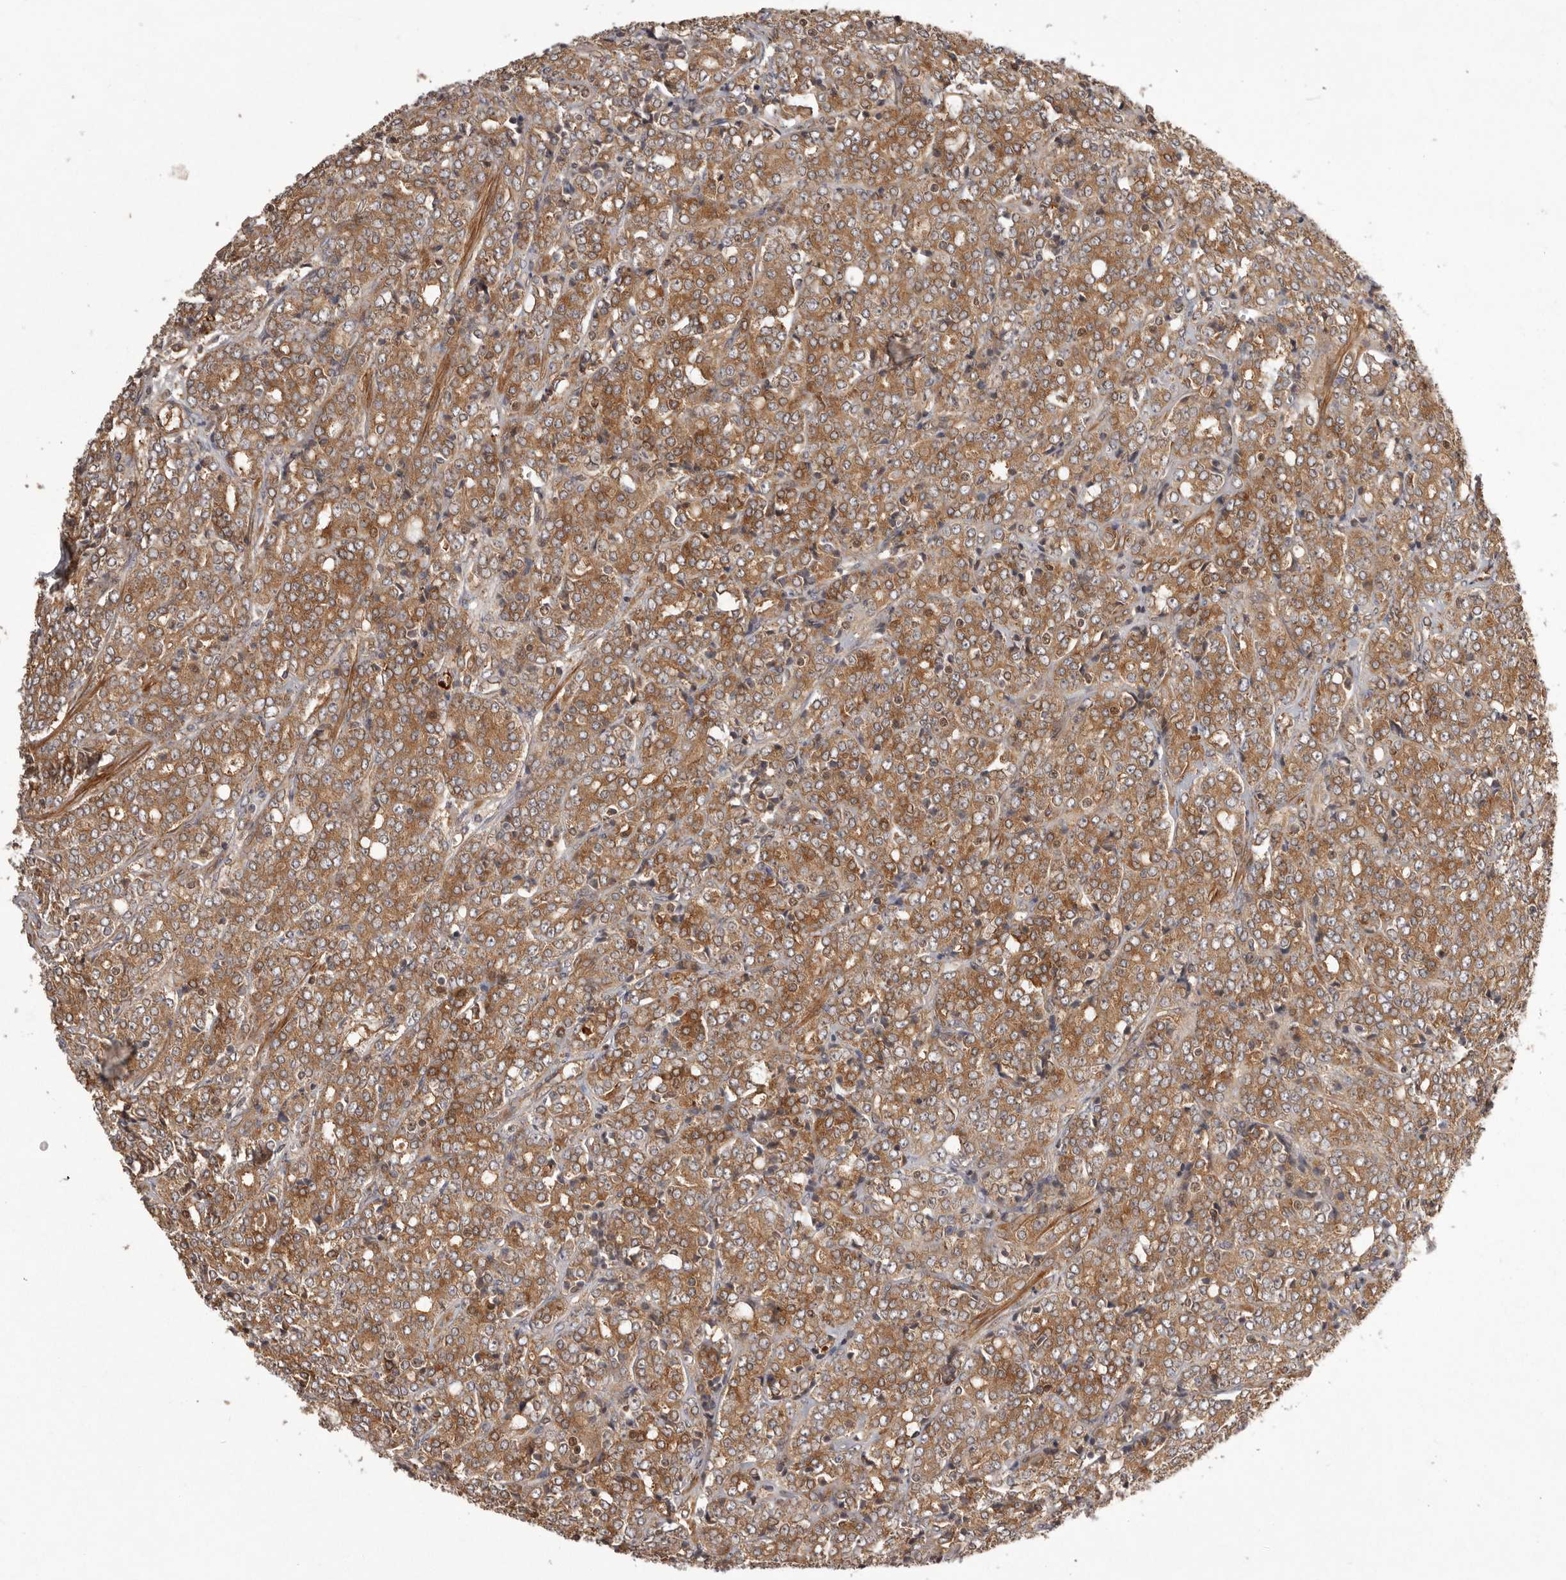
{"staining": {"intensity": "moderate", "quantity": ">75%", "location": "cytoplasmic/membranous"}, "tissue": "prostate cancer", "cell_type": "Tumor cells", "image_type": "cancer", "snomed": [{"axis": "morphology", "description": "Adenocarcinoma, High grade"}, {"axis": "topography", "description": "Prostate"}], "caption": "Prostate cancer stained for a protein demonstrates moderate cytoplasmic/membranous positivity in tumor cells.", "gene": "NFKBIA", "patient": {"sex": "male", "age": 62}}